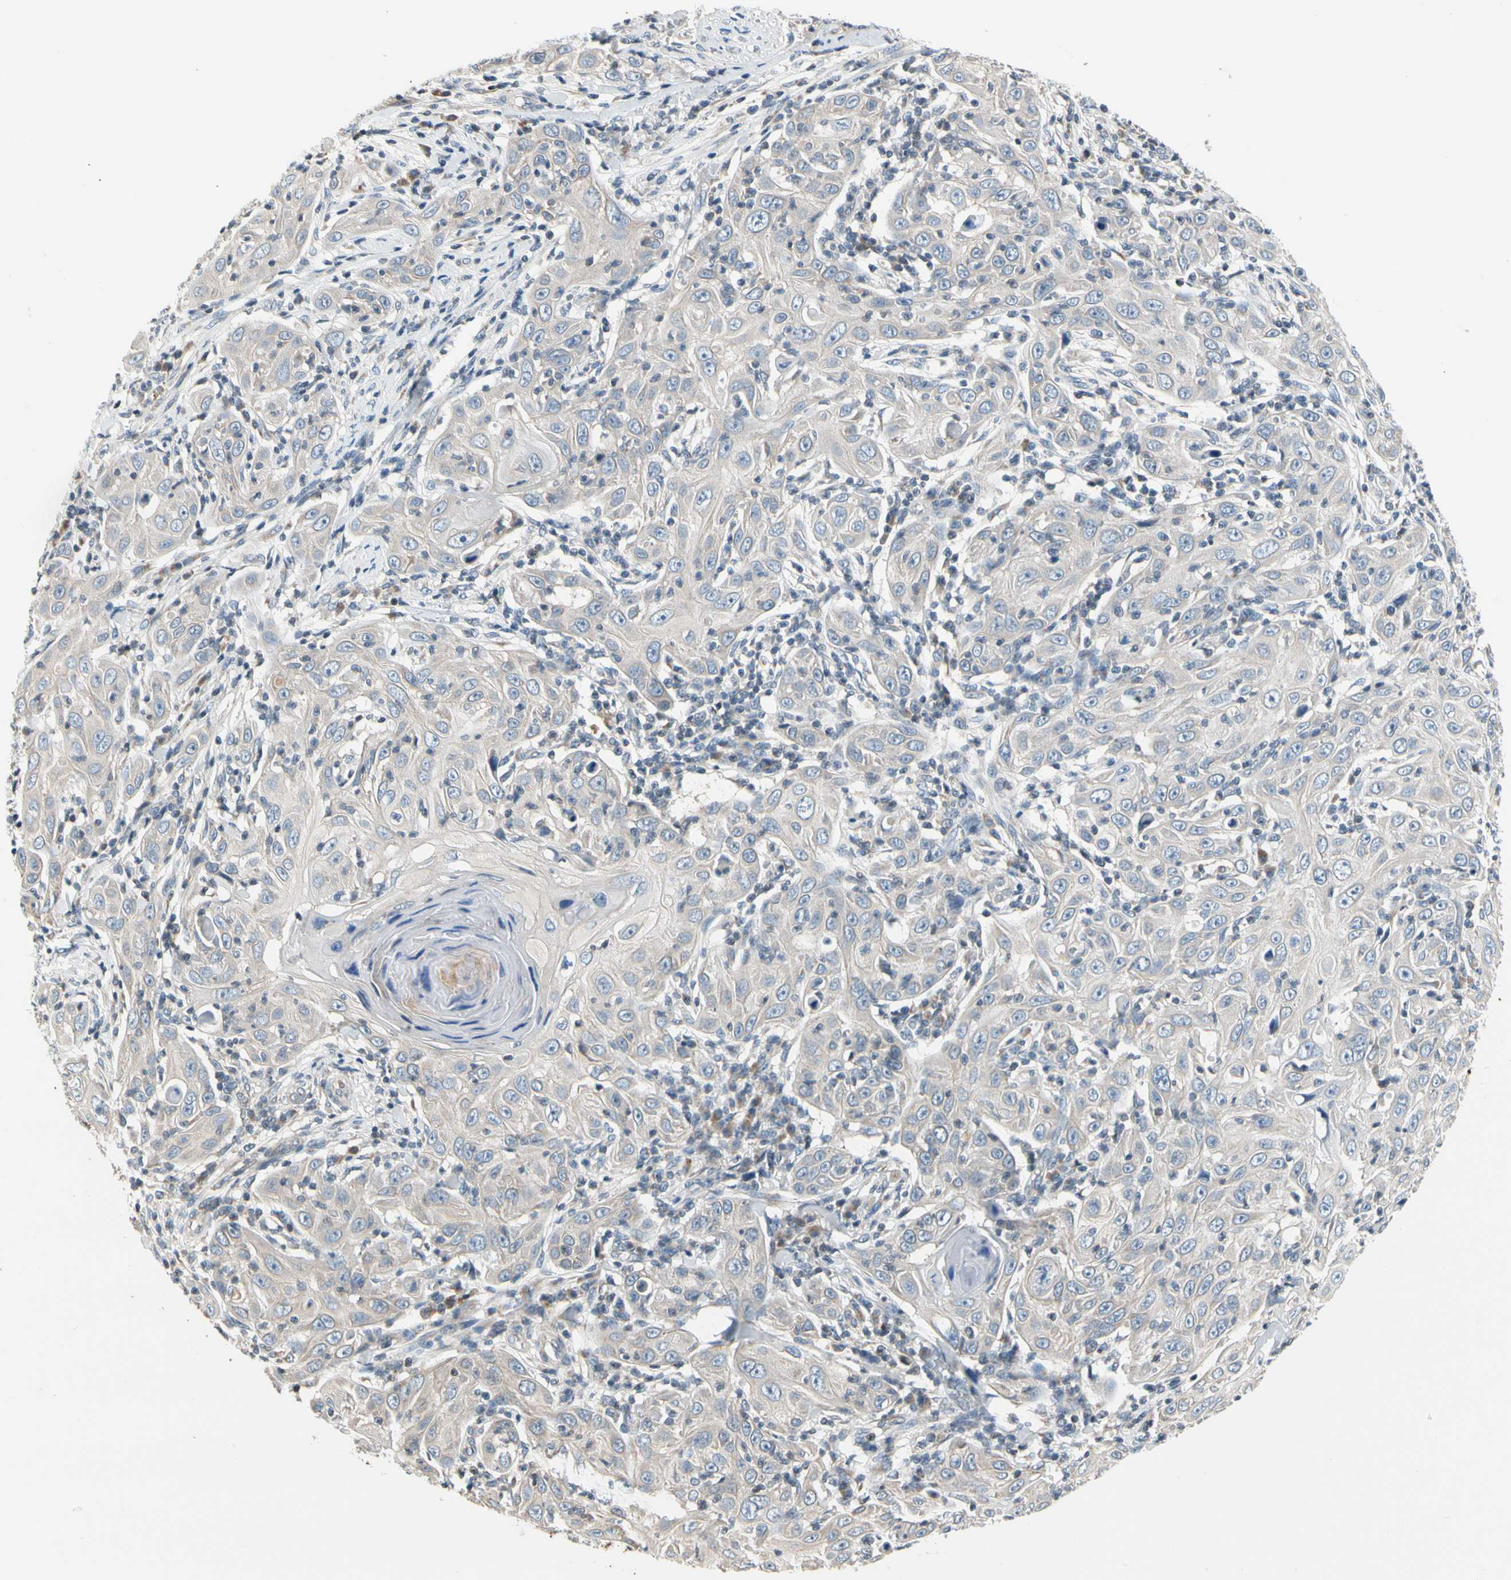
{"staining": {"intensity": "negative", "quantity": "none", "location": "none"}, "tissue": "skin cancer", "cell_type": "Tumor cells", "image_type": "cancer", "snomed": [{"axis": "morphology", "description": "Squamous cell carcinoma, NOS"}, {"axis": "topography", "description": "Skin"}], "caption": "Skin cancer (squamous cell carcinoma) was stained to show a protein in brown. There is no significant staining in tumor cells. (DAB (3,3'-diaminobenzidine) immunohistochemistry visualized using brightfield microscopy, high magnification).", "gene": "SOX30", "patient": {"sex": "female", "age": 88}}